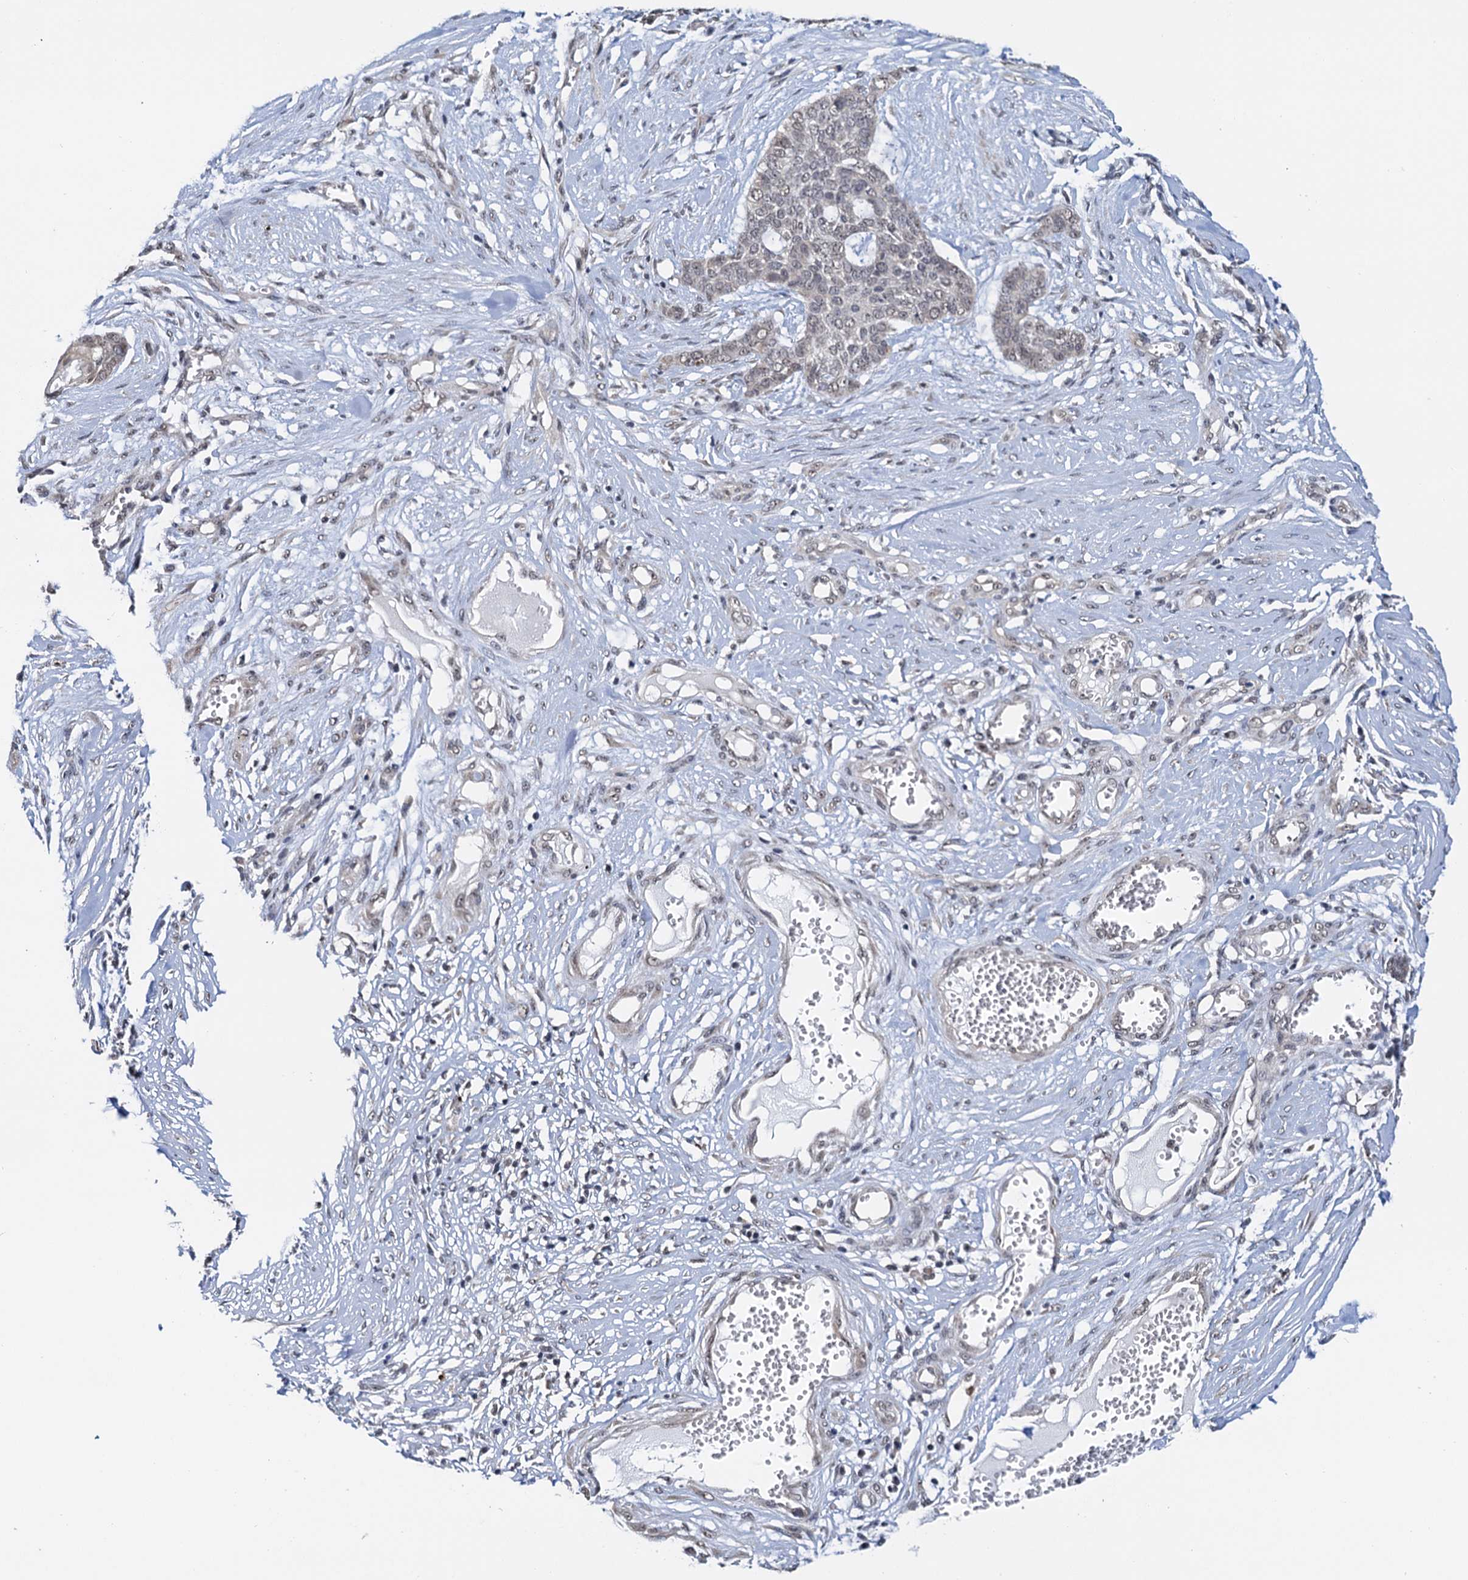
{"staining": {"intensity": "weak", "quantity": "<25%", "location": "nuclear"}, "tissue": "skin cancer", "cell_type": "Tumor cells", "image_type": "cancer", "snomed": [{"axis": "morphology", "description": "Basal cell carcinoma"}, {"axis": "topography", "description": "Skin"}], "caption": "Skin cancer (basal cell carcinoma) was stained to show a protein in brown. There is no significant staining in tumor cells. (Immunohistochemistry, brightfield microscopy, high magnification).", "gene": "NAT10", "patient": {"sex": "female", "age": 64}}